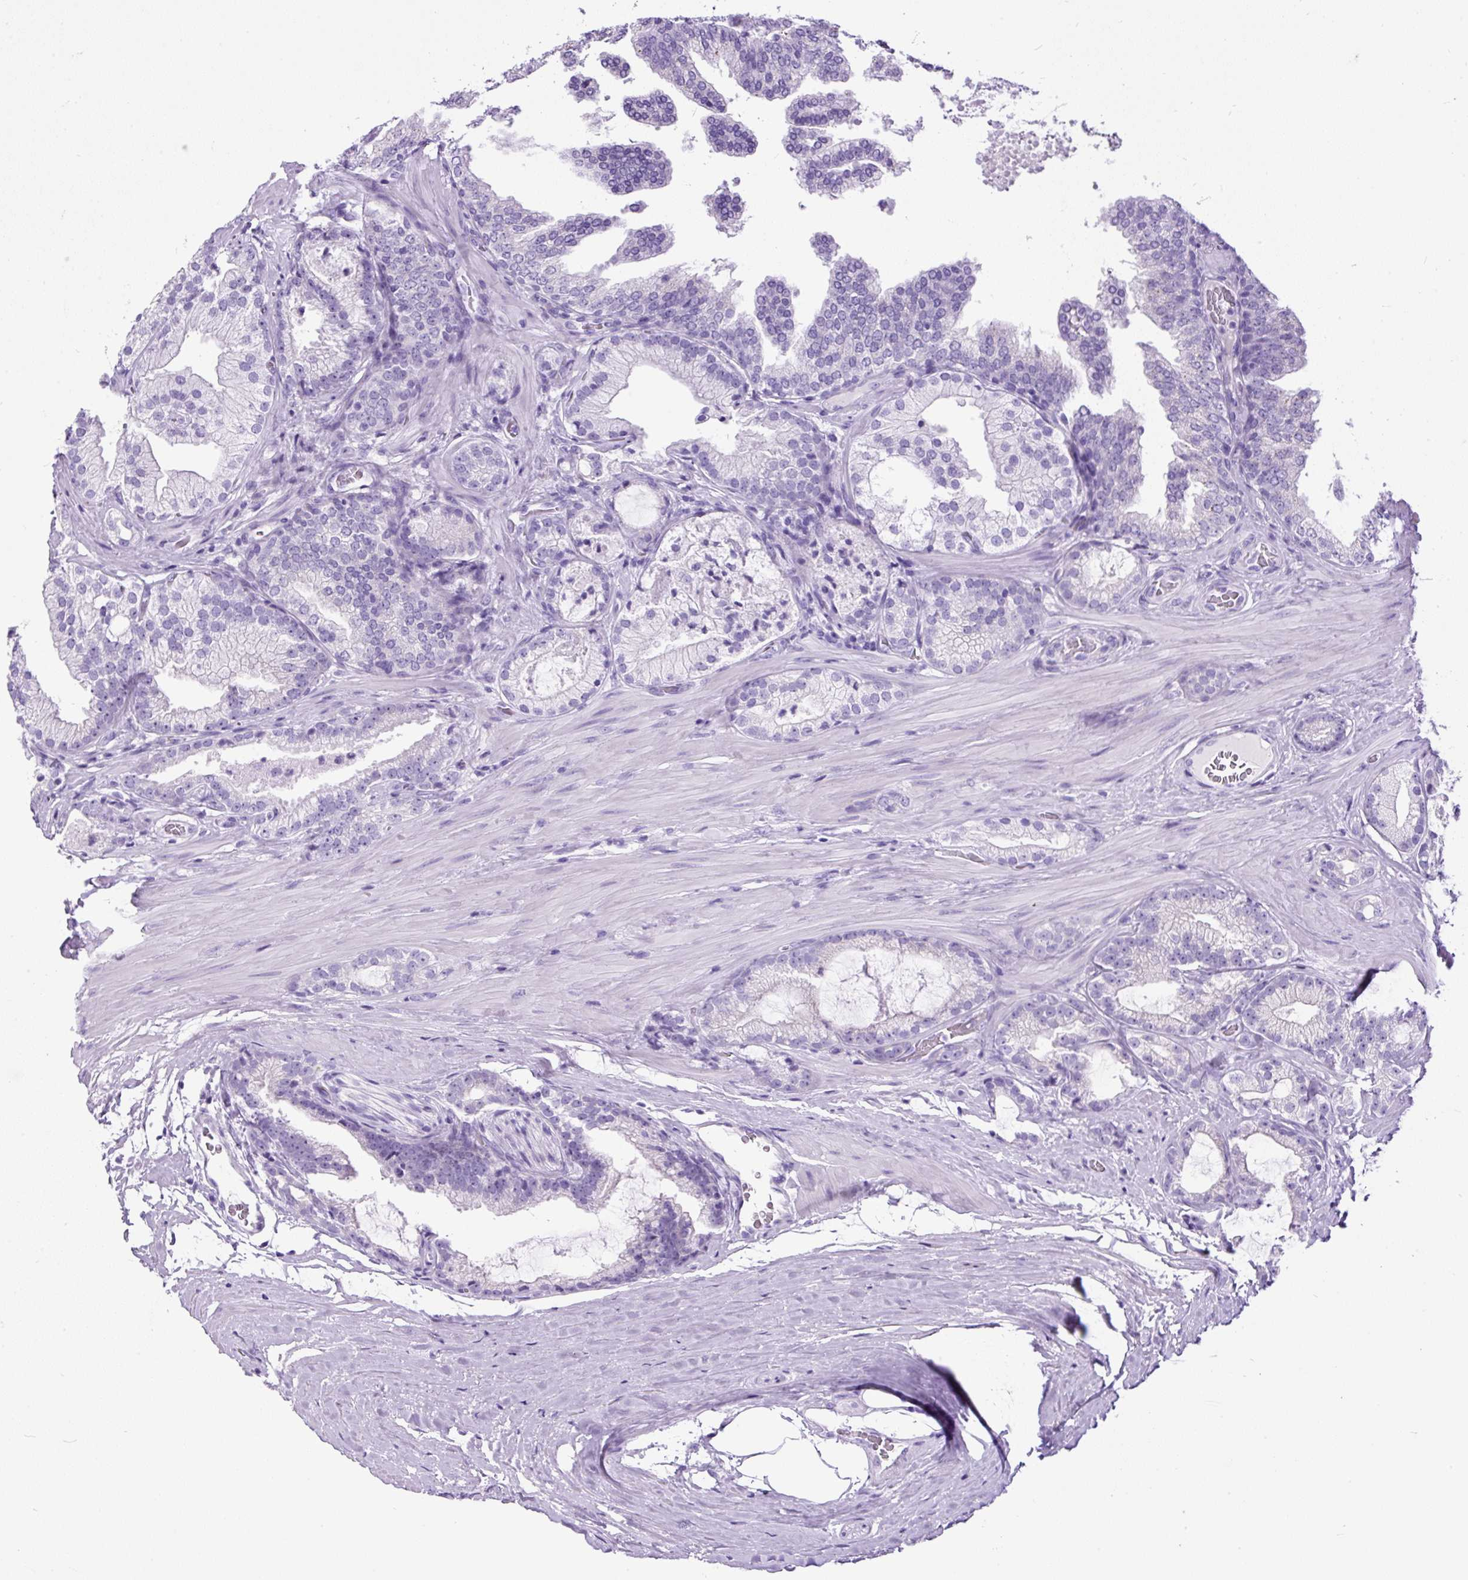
{"staining": {"intensity": "negative", "quantity": "none", "location": "none"}, "tissue": "prostate cancer", "cell_type": "Tumor cells", "image_type": "cancer", "snomed": [{"axis": "morphology", "description": "Adenocarcinoma, High grade"}, {"axis": "topography", "description": "Prostate"}], "caption": "Tumor cells are negative for brown protein staining in prostate high-grade adenocarcinoma. (IHC, brightfield microscopy, high magnification).", "gene": "PDIA2", "patient": {"sex": "male", "age": 68}}